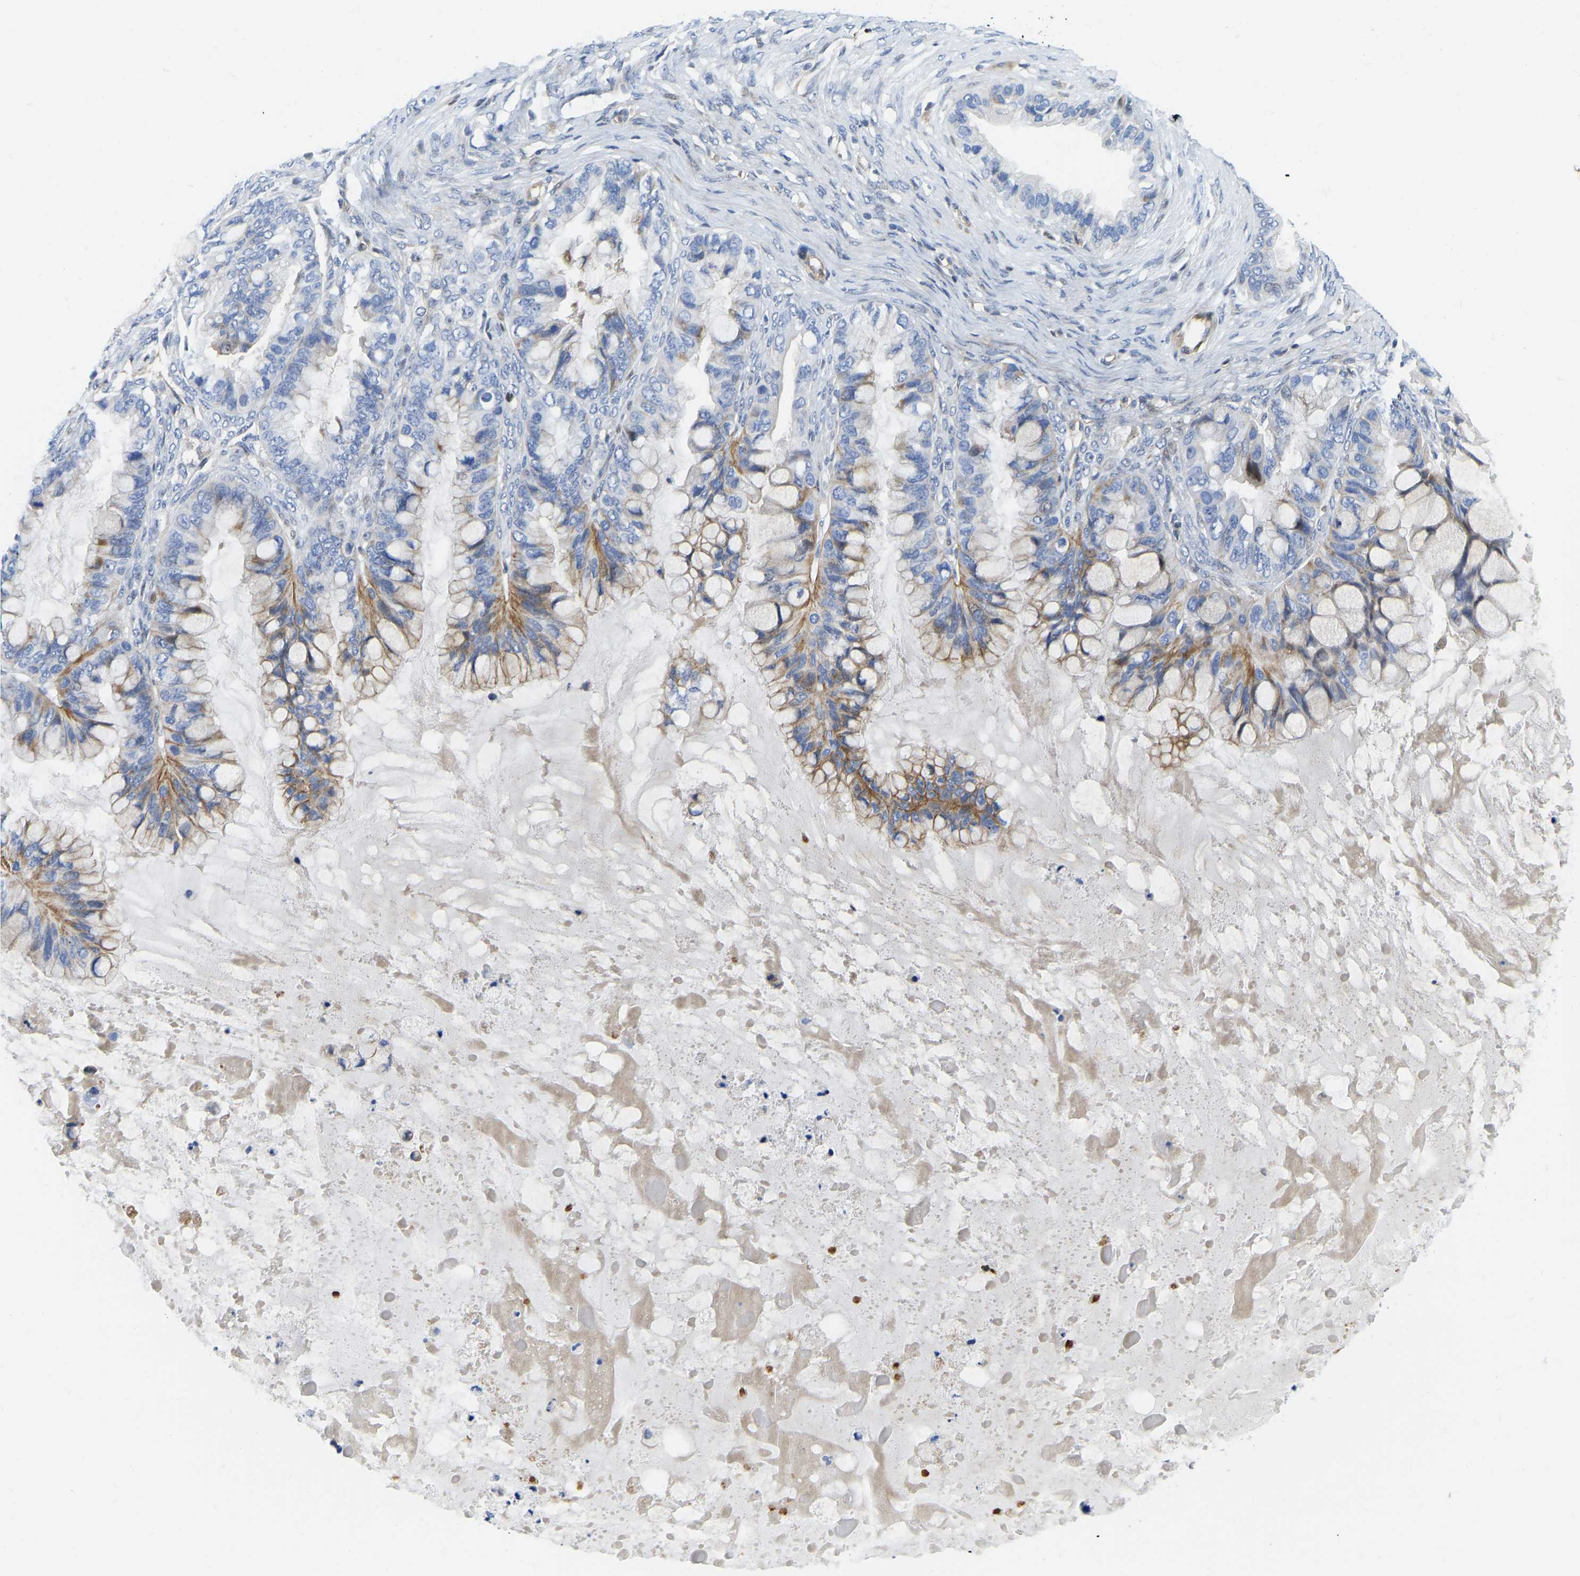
{"staining": {"intensity": "moderate", "quantity": "<25%", "location": "cytoplasmic/membranous"}, "tissue": "ovarian cancer", "cell_type": "Tumor cells", "image_type": "cancer", "snomed": [{"axis": "morphology", "description": "Cystadenocarcinoma, mucinous, NOS"}, {"axis": "topography", "description": "Ovary"}], "caption": "Moderate cytoplasmic/membranous positivity for a protein is appreciated in approximately <25% of tumor cells of ovarian cancer using immunohistochemistry (IHC).", "gene": "HDAC5", "patient": {"sex": "female", "age": 80}}